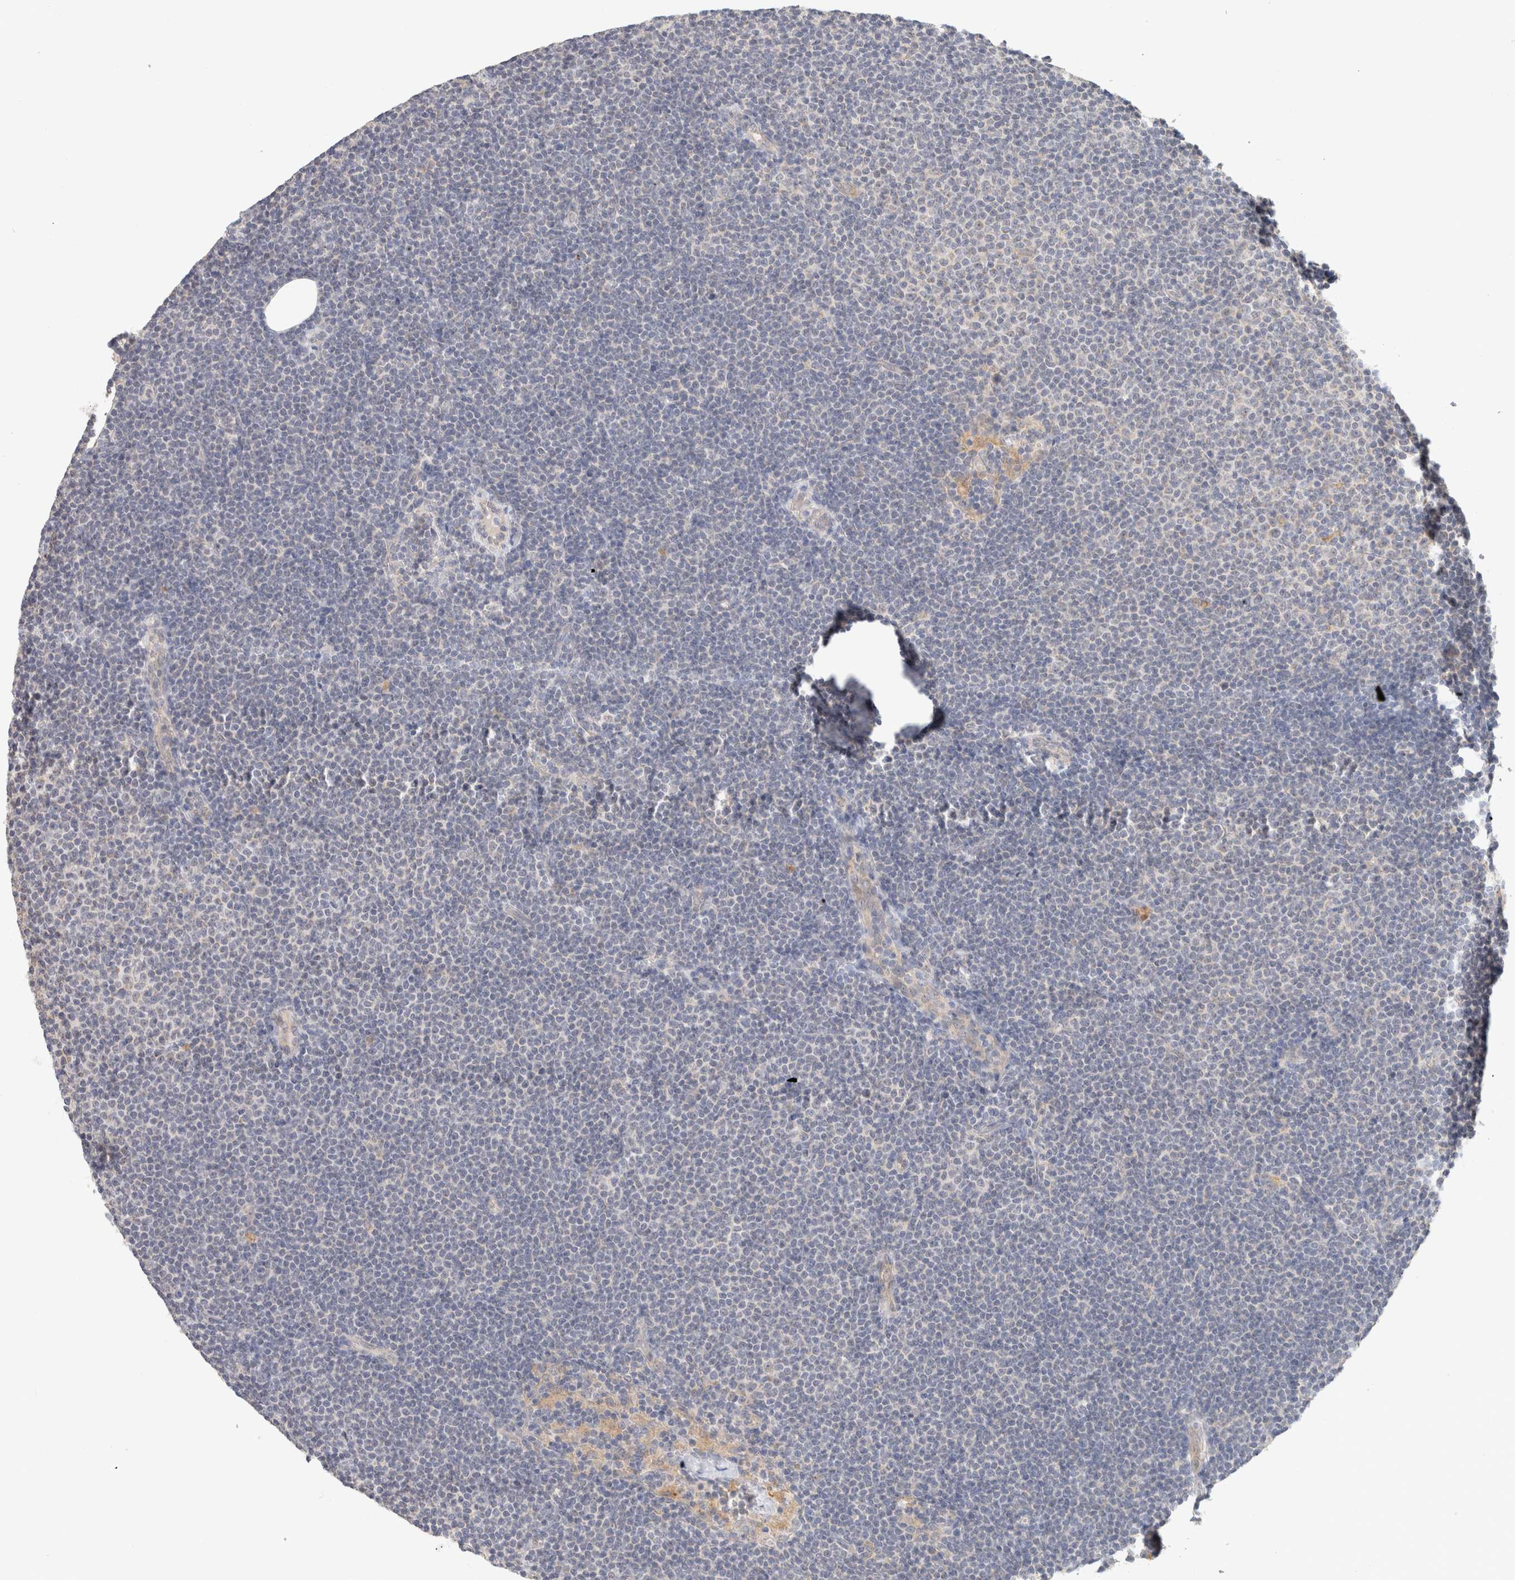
{"staining": {"intensity": "negative", "quantity": "none", "location": "none"}, "tissue": "lymphoma", "cell_type": "Tumor cells", "image_type": "cancer", "snomed": [{"axis": "morphology", "description": "Malignant lymphoma, non-Hodgkin's type, Low grade"}, {"axis": "topography", "description": "Lymph node"}], "caption": "An immunohistochemistry (IHC) image of lymphoma is shown. There is no staining in tumor cells of lymphoma.", "gene": "CA13", "patient": {"sex": "female", "age": 53}}